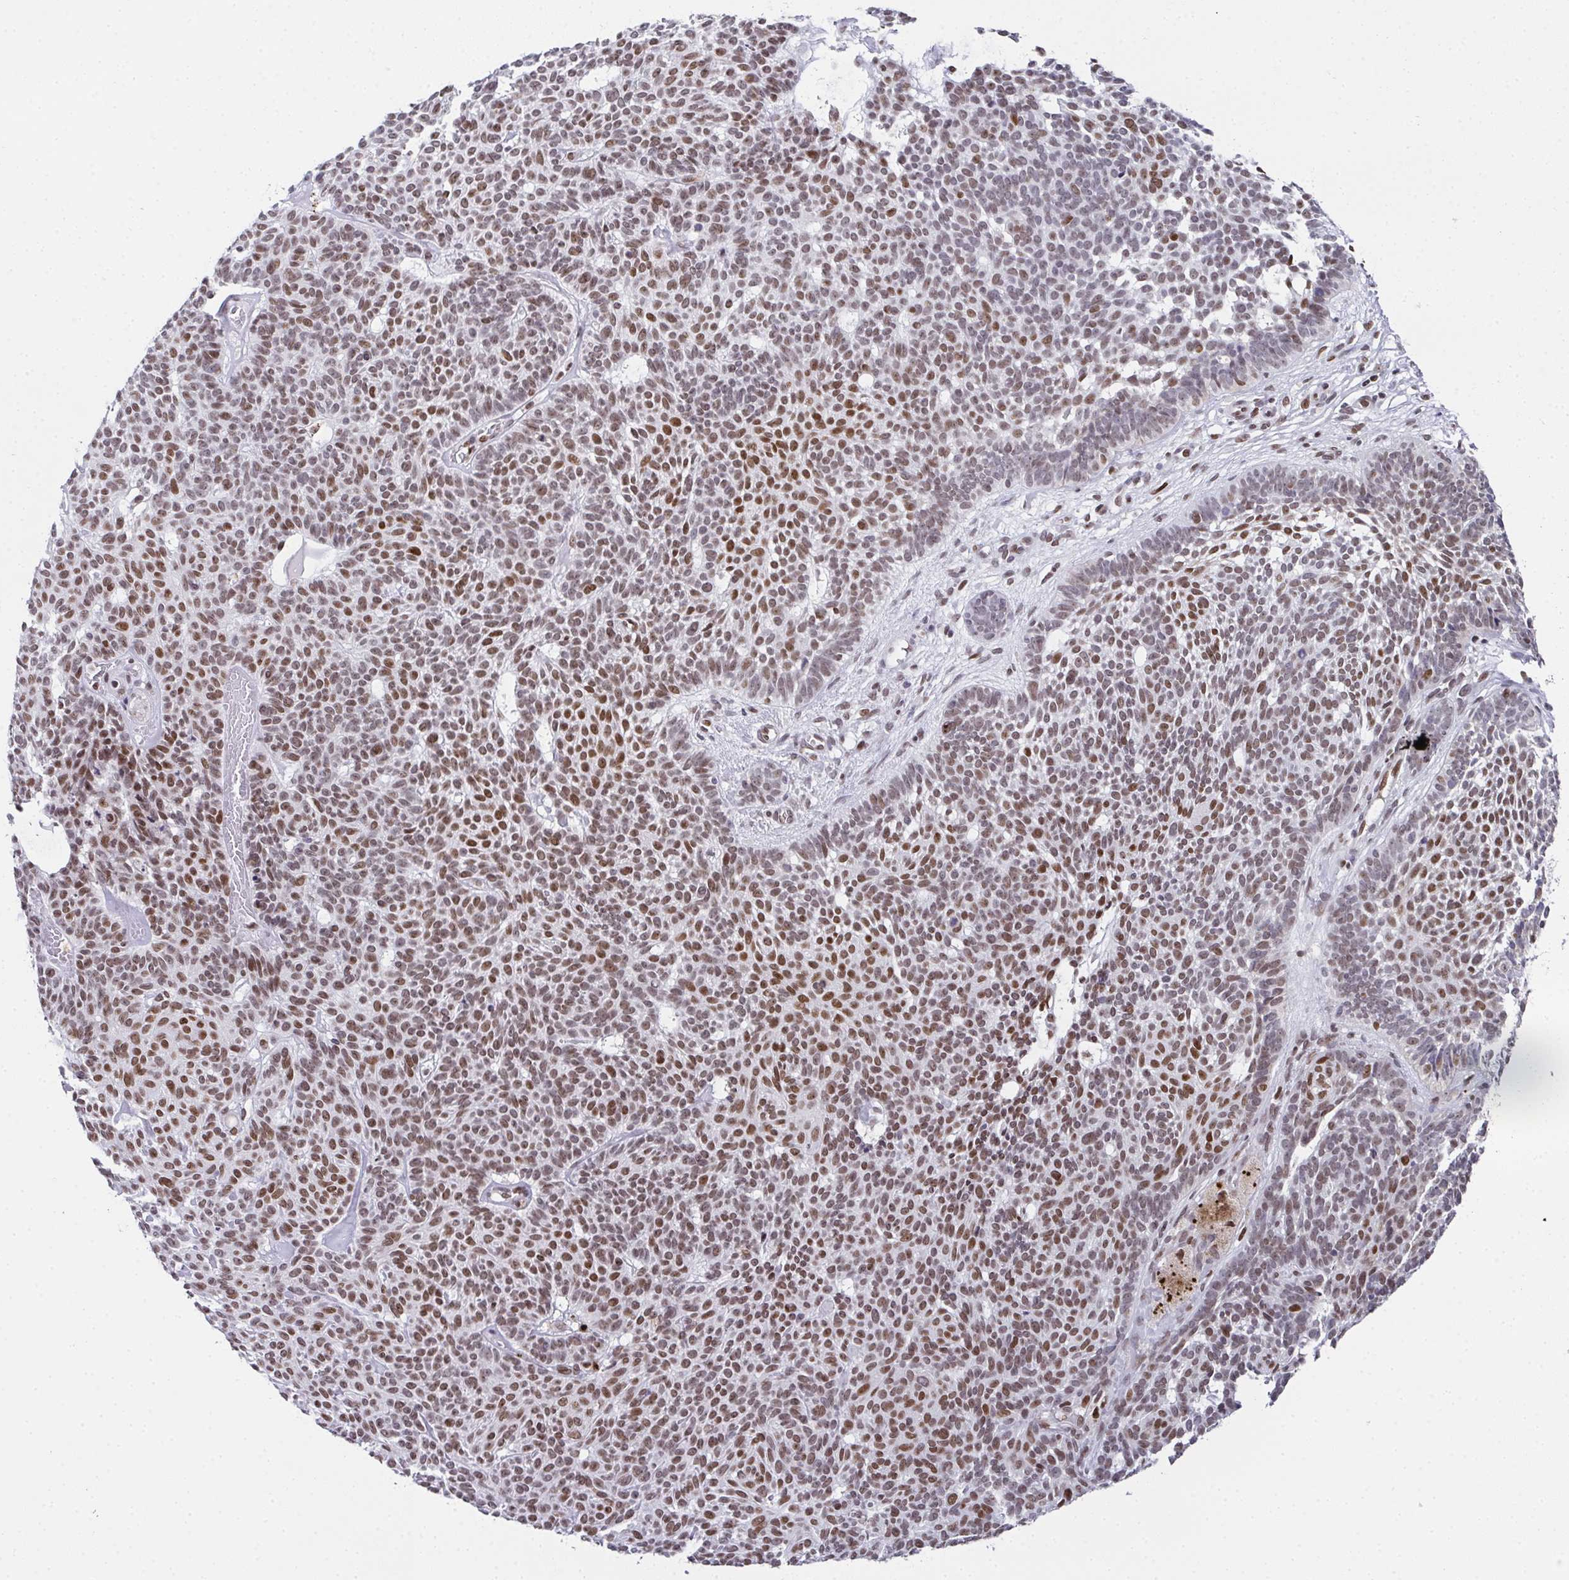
{"staining": {"intensity": "moderate", "quantity": ">75%", "location": "nuclear"}, "tissue": "skin cancer", "cell_type": "Tumor cells", "image_type": "cancer", "snomed": [{"axis": "morphology", "description": "Basal cell carcinoma"}, {"axis": "topography", "description": "Skin"}], "caption": "Tumor cells display medium levels of moderate nuclear staining in about >75% of cells in human skin basal cell carcinoma.", "gene": "RB1", "patient": {"sex": "female", "age": 85}}